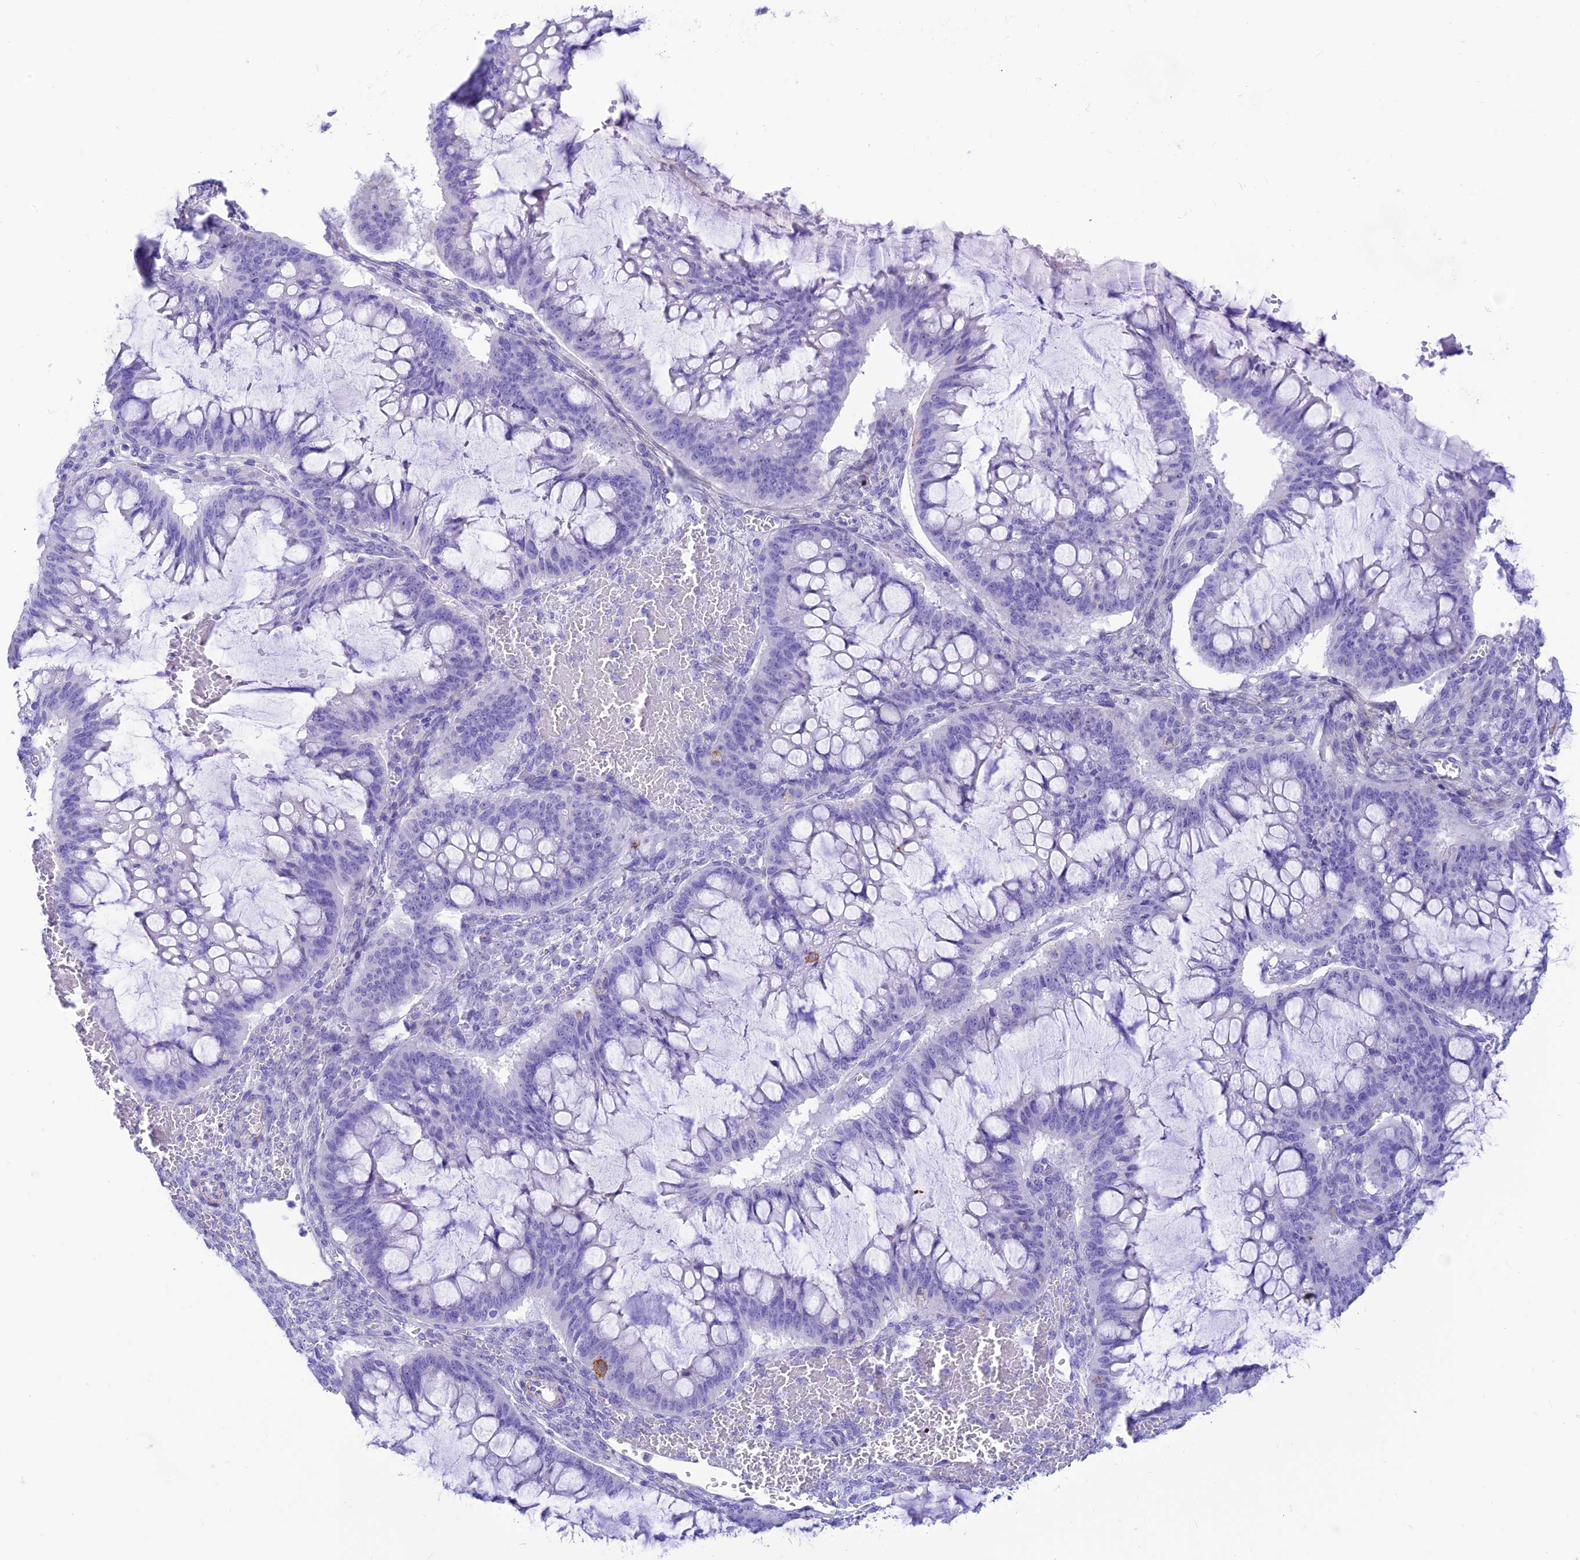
{"staining": {"intensity": "negative", "quantity": "none", "location": "none"}, "tissue": "ovarian cancer", "cell_type": "Tumor cells", "image_type": "cancer", "snomed": [{"axis": "morphology", "description": "Cystadenocarcinoma, mucinous, NOS"}, {"axis": "topography", "description": "Ovary"}], "caption": "High magnification brightfield microscopy of mucinous cystadenocarcinoma (ovarian) stained with DAB (brown) and counterstained with hematoxylin (blue): tumor cells show no significant staining.", "gene": "PRNP", "patient": {"sex": "female", "age": 73}}